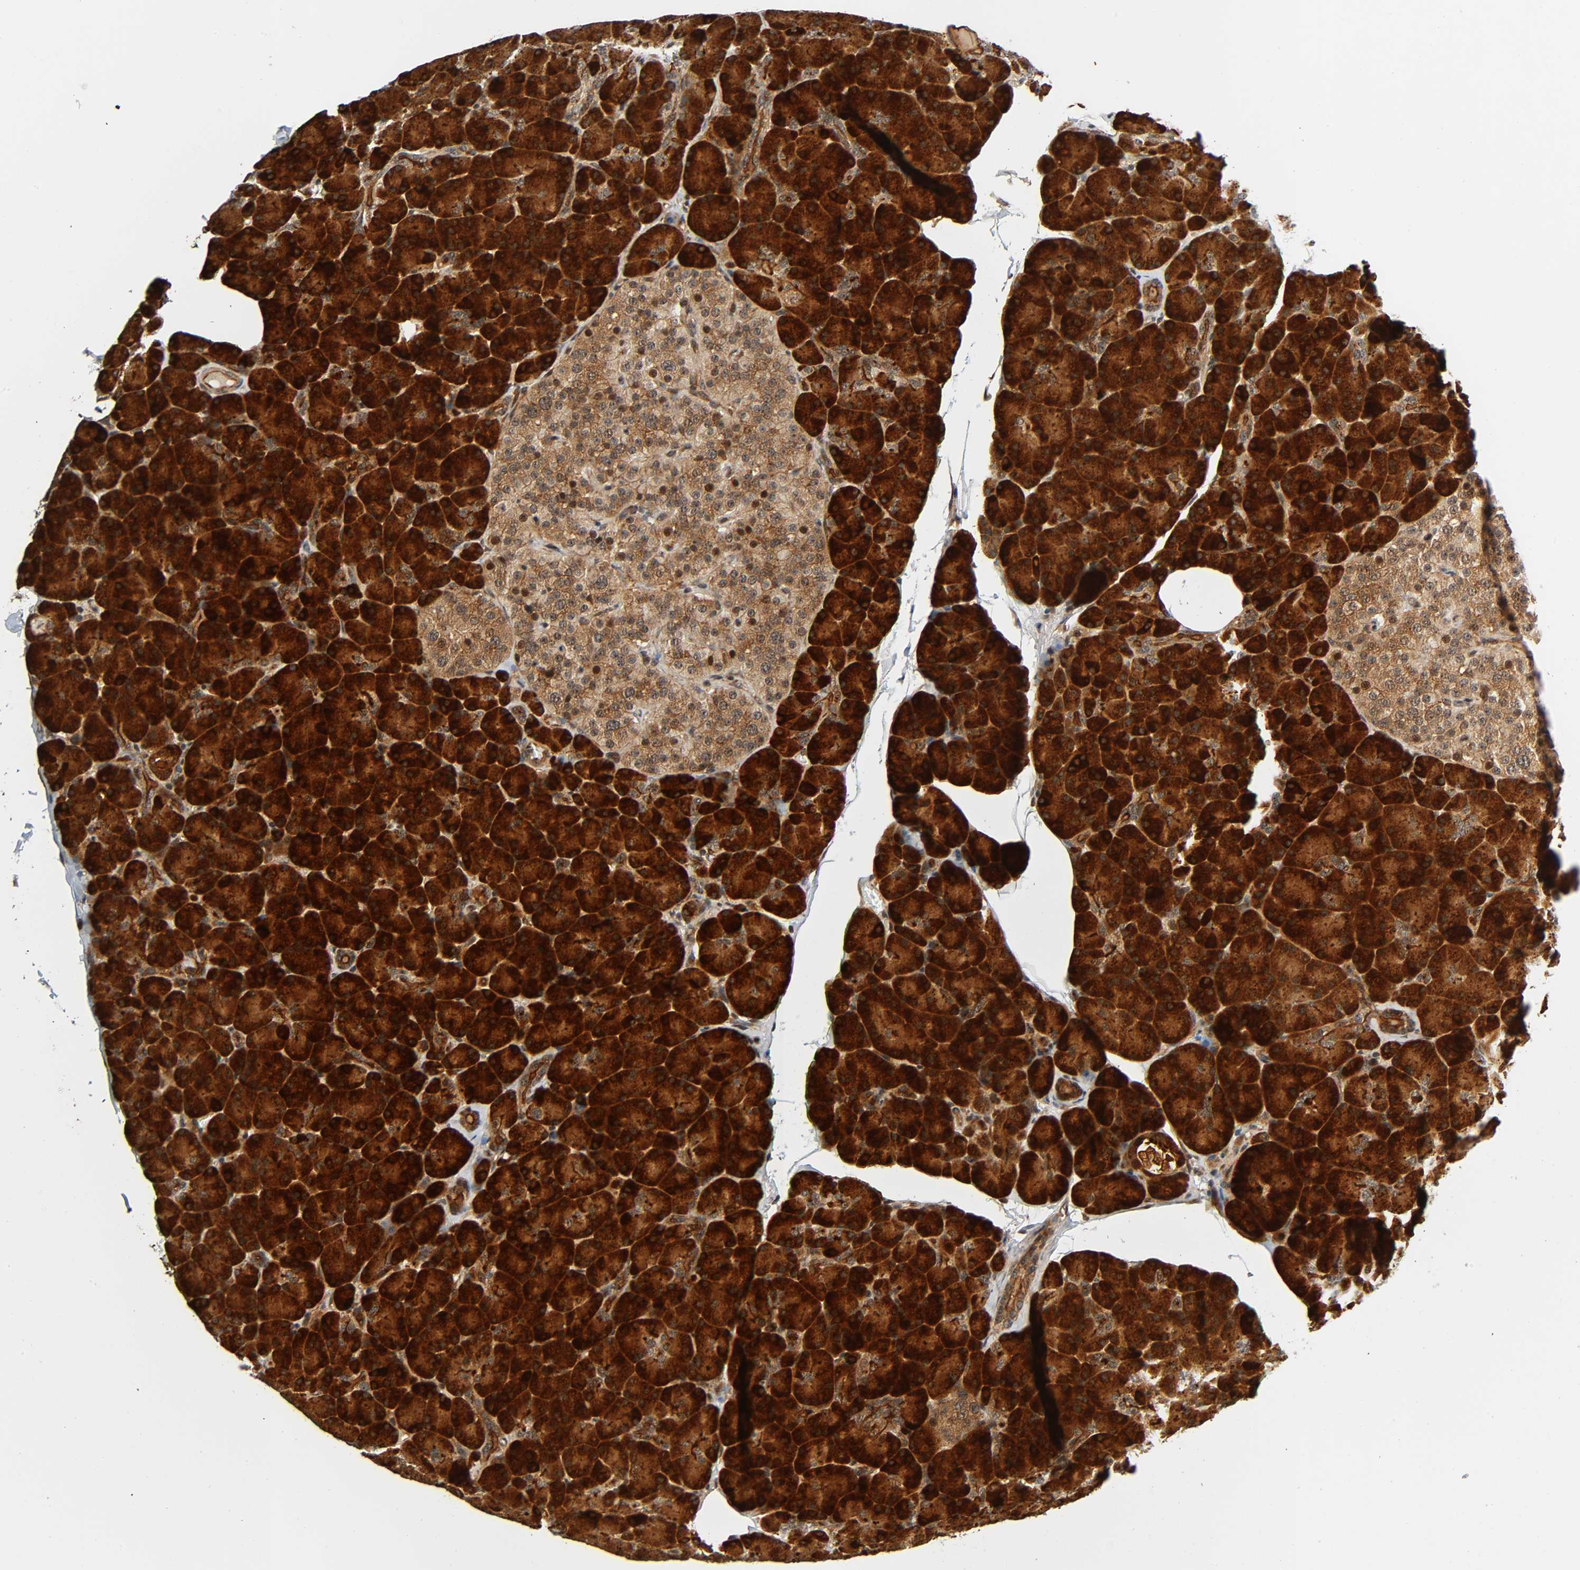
{"staining": {"intensity": "strong", "quantity": ">75%", "location": "cytoplasmic/membranous,nuclear"}, "tissue": "pancreas", "cell_type": "Exocrine glandular cells", "image_type": "normal", "snomed": [{"axis": "morphology", "description": "Normal tissue, NOS"}, {"axis": "topography", "description": "Pancreas"}], "caption": "Immunohistochemistry (IHC) (DAB) staining of normal human pancreas shows strong cytoplasmic/membranous,nuclear protein staining in approximately >75% of exocrine glandular cells.", "gene": "IQCJ", "patient": {"sex": "female", "age": 43}}